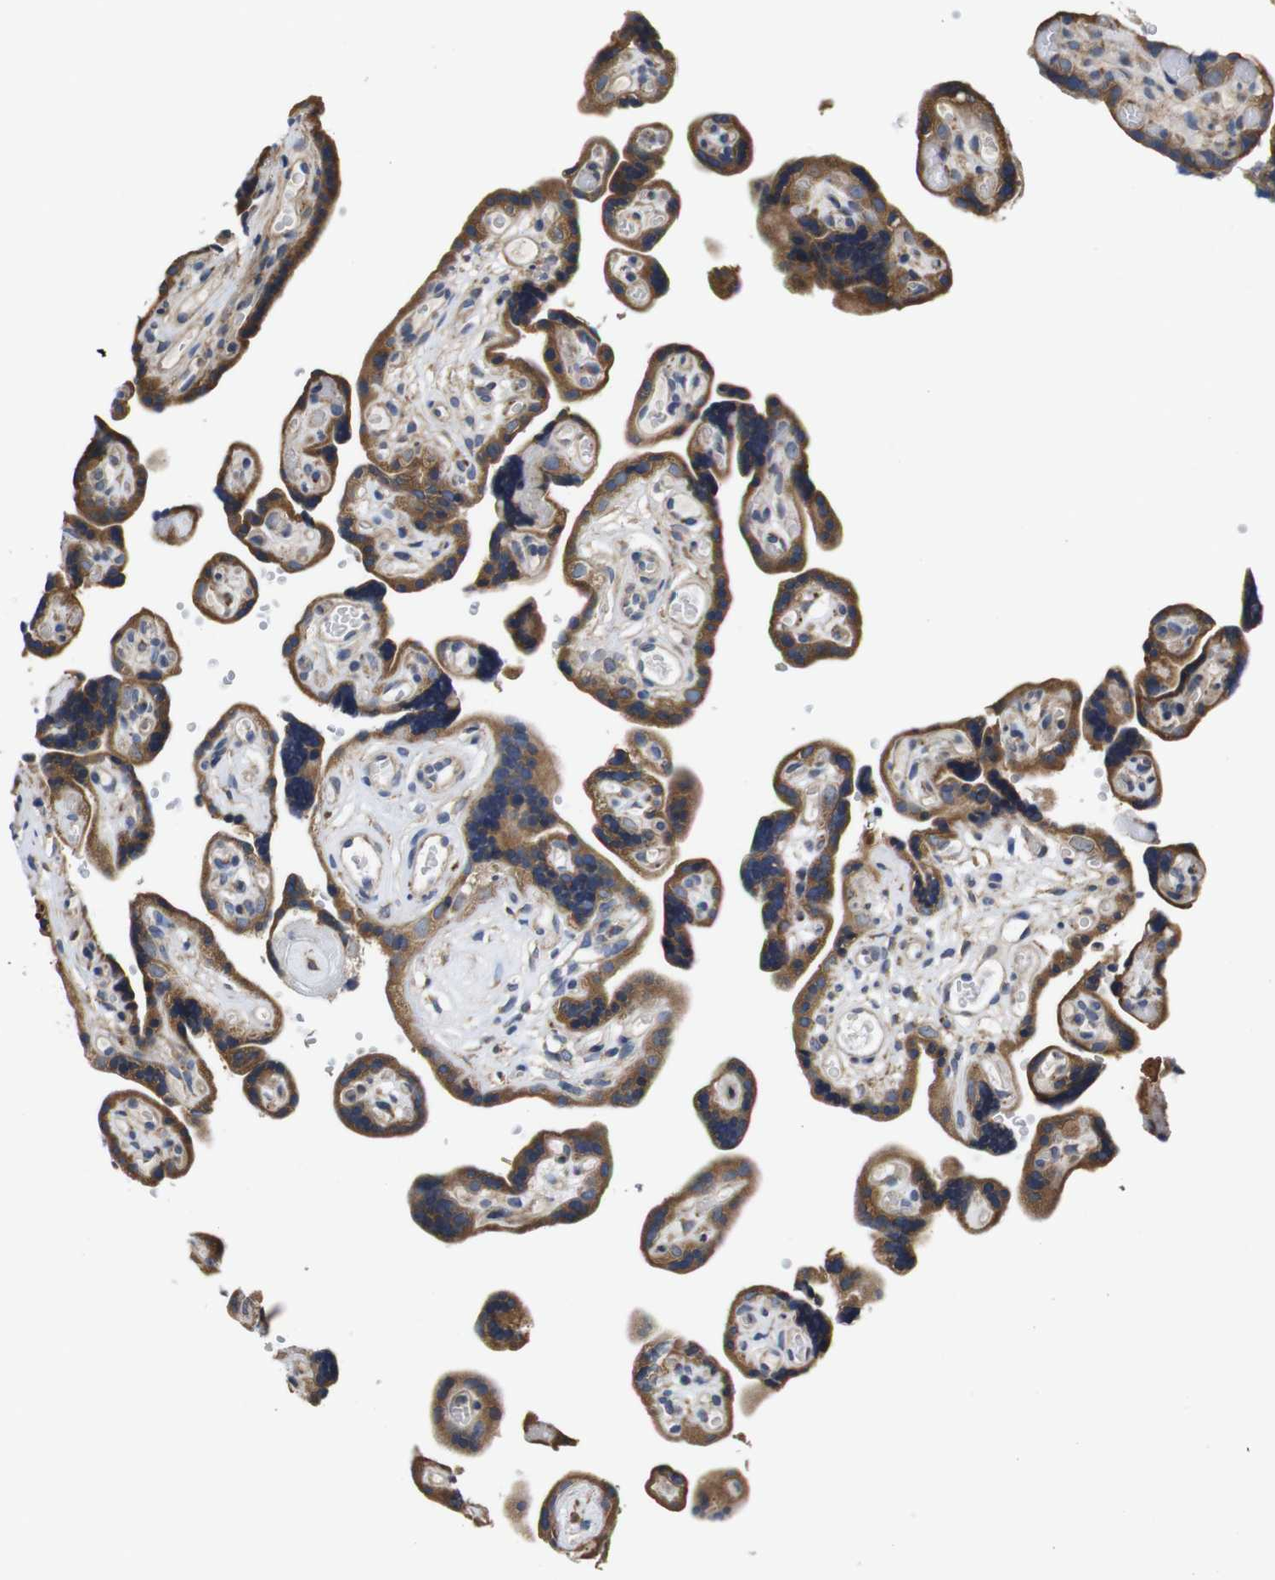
{"staining": {"intensity": "strong", "quantity": ">75%", "location": "cytoplasmic/membranous"}, "tissue": "placenta", "cell_type": "Trophoblastic cells", "image_type": "normal", "snomed": [{"axis": "morphology", "description": "Normal tissue, NOS"}, {"axis": "topography", "description": "Placenta"}], "caption": "Immunohistochemical staining of benign placenta displays high levels of strong cytoplasmic/membranous expression in about >75% of trophoblastic cells. The staining was performed using DAB, with brown indicating positive protein expression. Nuclei are stained blue with hematoxylin.", "gene": "MARCHF7", "patient": {"sex": "female", "age": 30}}